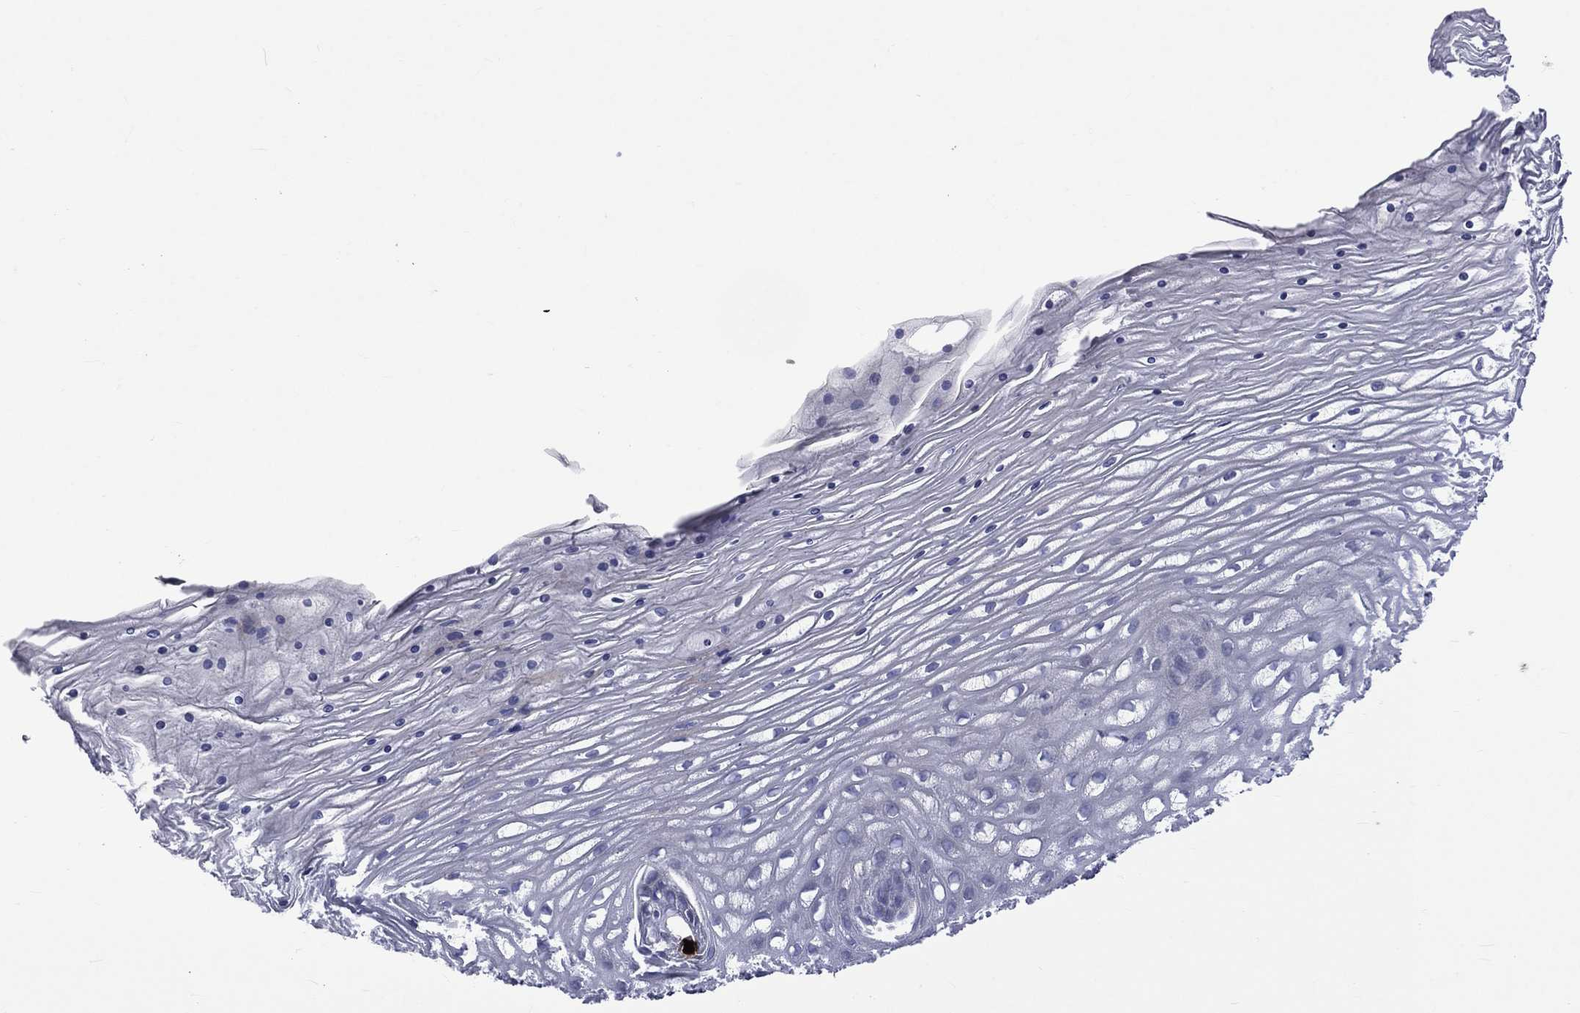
{"staining": {"intensity": "negative", "quantity": "none", "location": "none"}, "tissue": "cervix", "cell_type": "Glandular cells", "image_type": "normal", "snomed": [{"axis": "morphology", "description": "Normal tissue, NOS"}, {"axis": "topography", "description": "Cervix"}], "caption": "IHC image of normal cervix stained for a protein (brown), which shows no positivity in glandular cells.", "gene": "ELANE", "patient": {"sex": "female", "age": 35}}